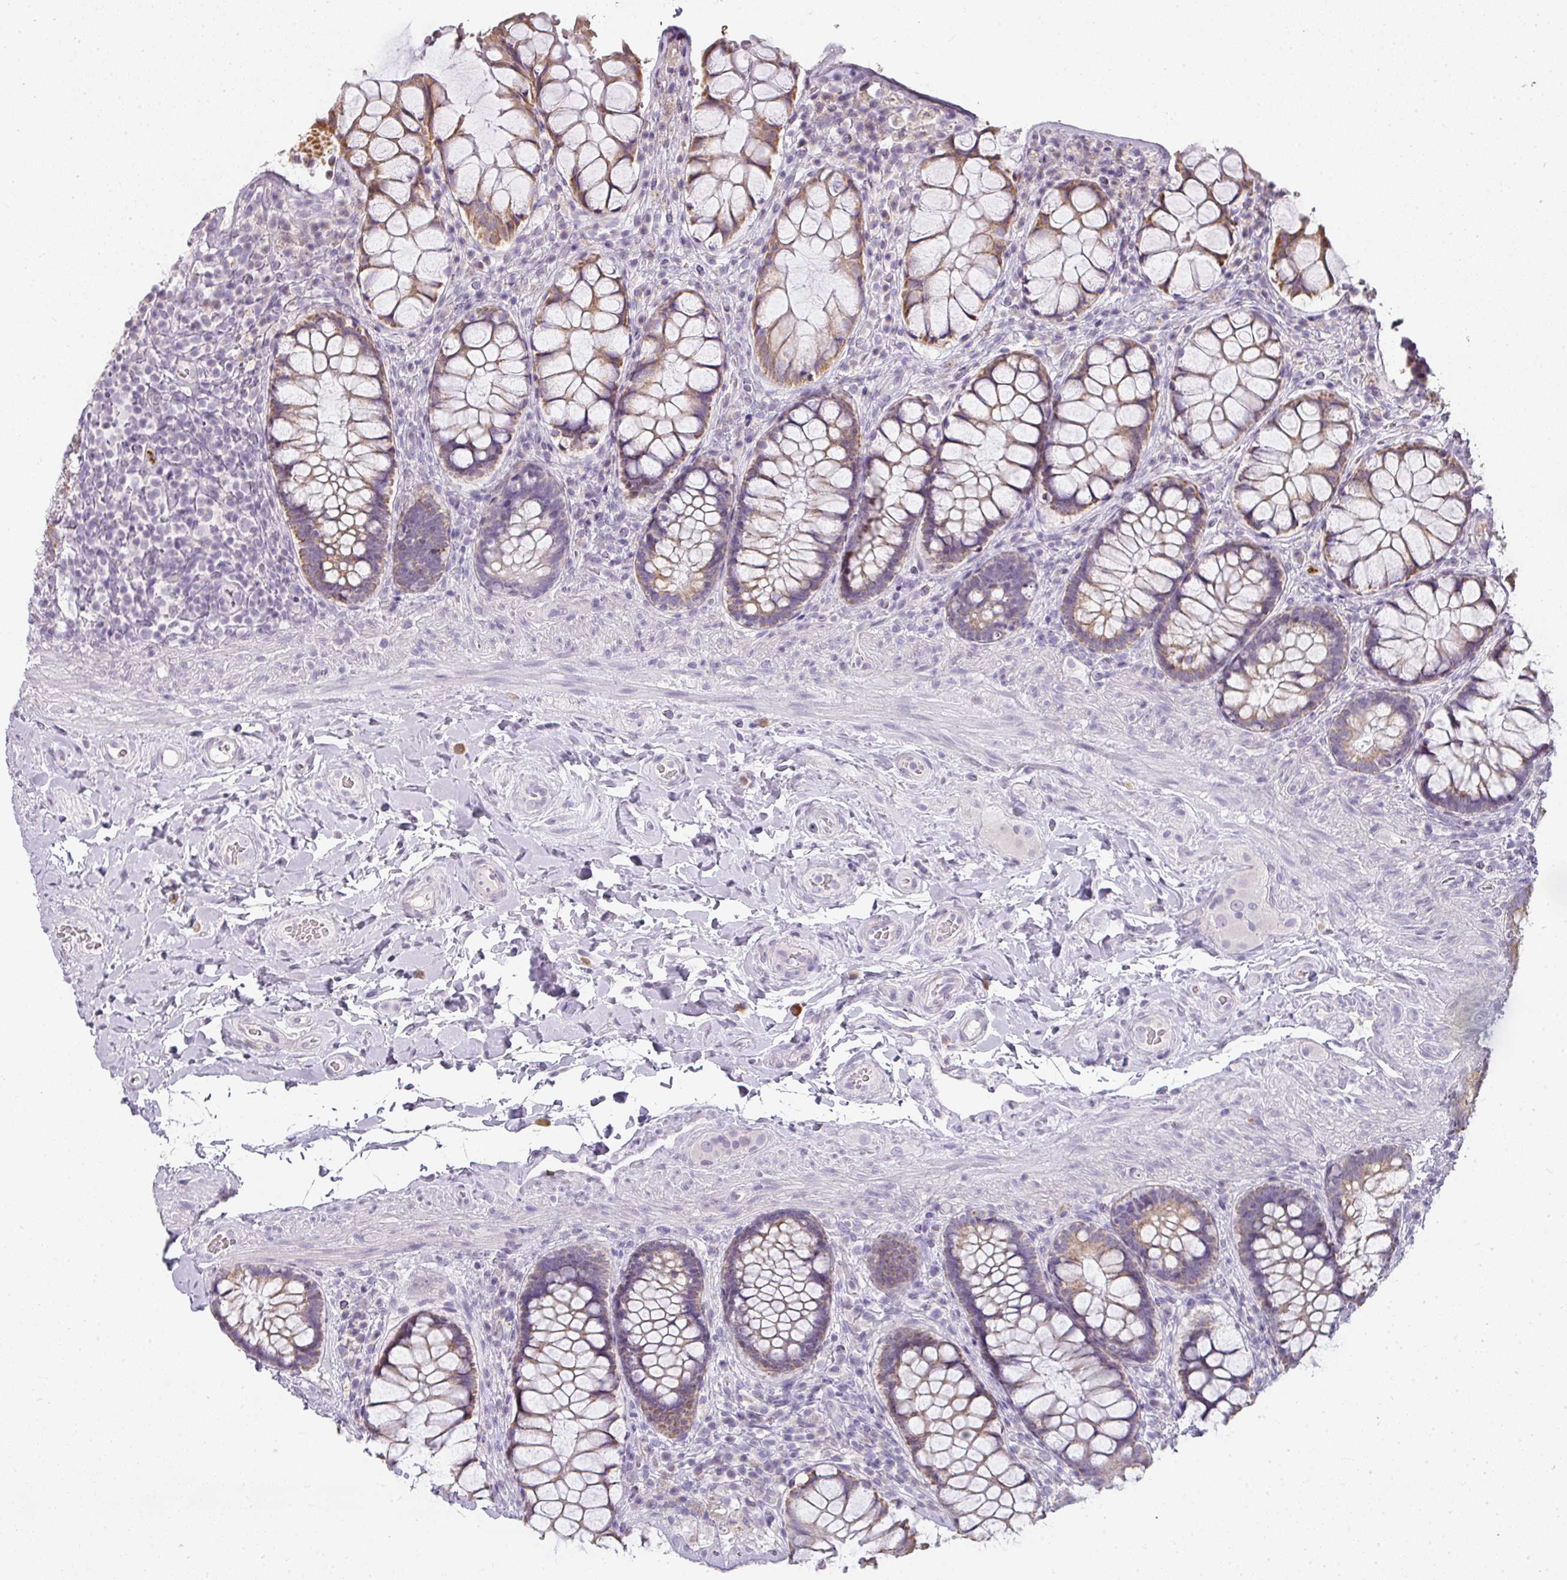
{"staining": {"intensity": "moderate", "quantity": "25%-75%", "location": "cytoplasmic/membranous"}, "tissue": "rectum", "cell_type": "Glandular cells", "image_type": "normal", "snomed": [{"axis": "morphology", "description": "Normal tissue, NOS"}, {"axis": "topography", "description": "Rectum"}], "caption": "Moderate cytoplasmic/membranous staining for a protein is present in approximately 25%-75% of glandular cells of normal rectum using IHC.", "gene": "CAMP", "patient": {"sex": "female", "age": 58}}